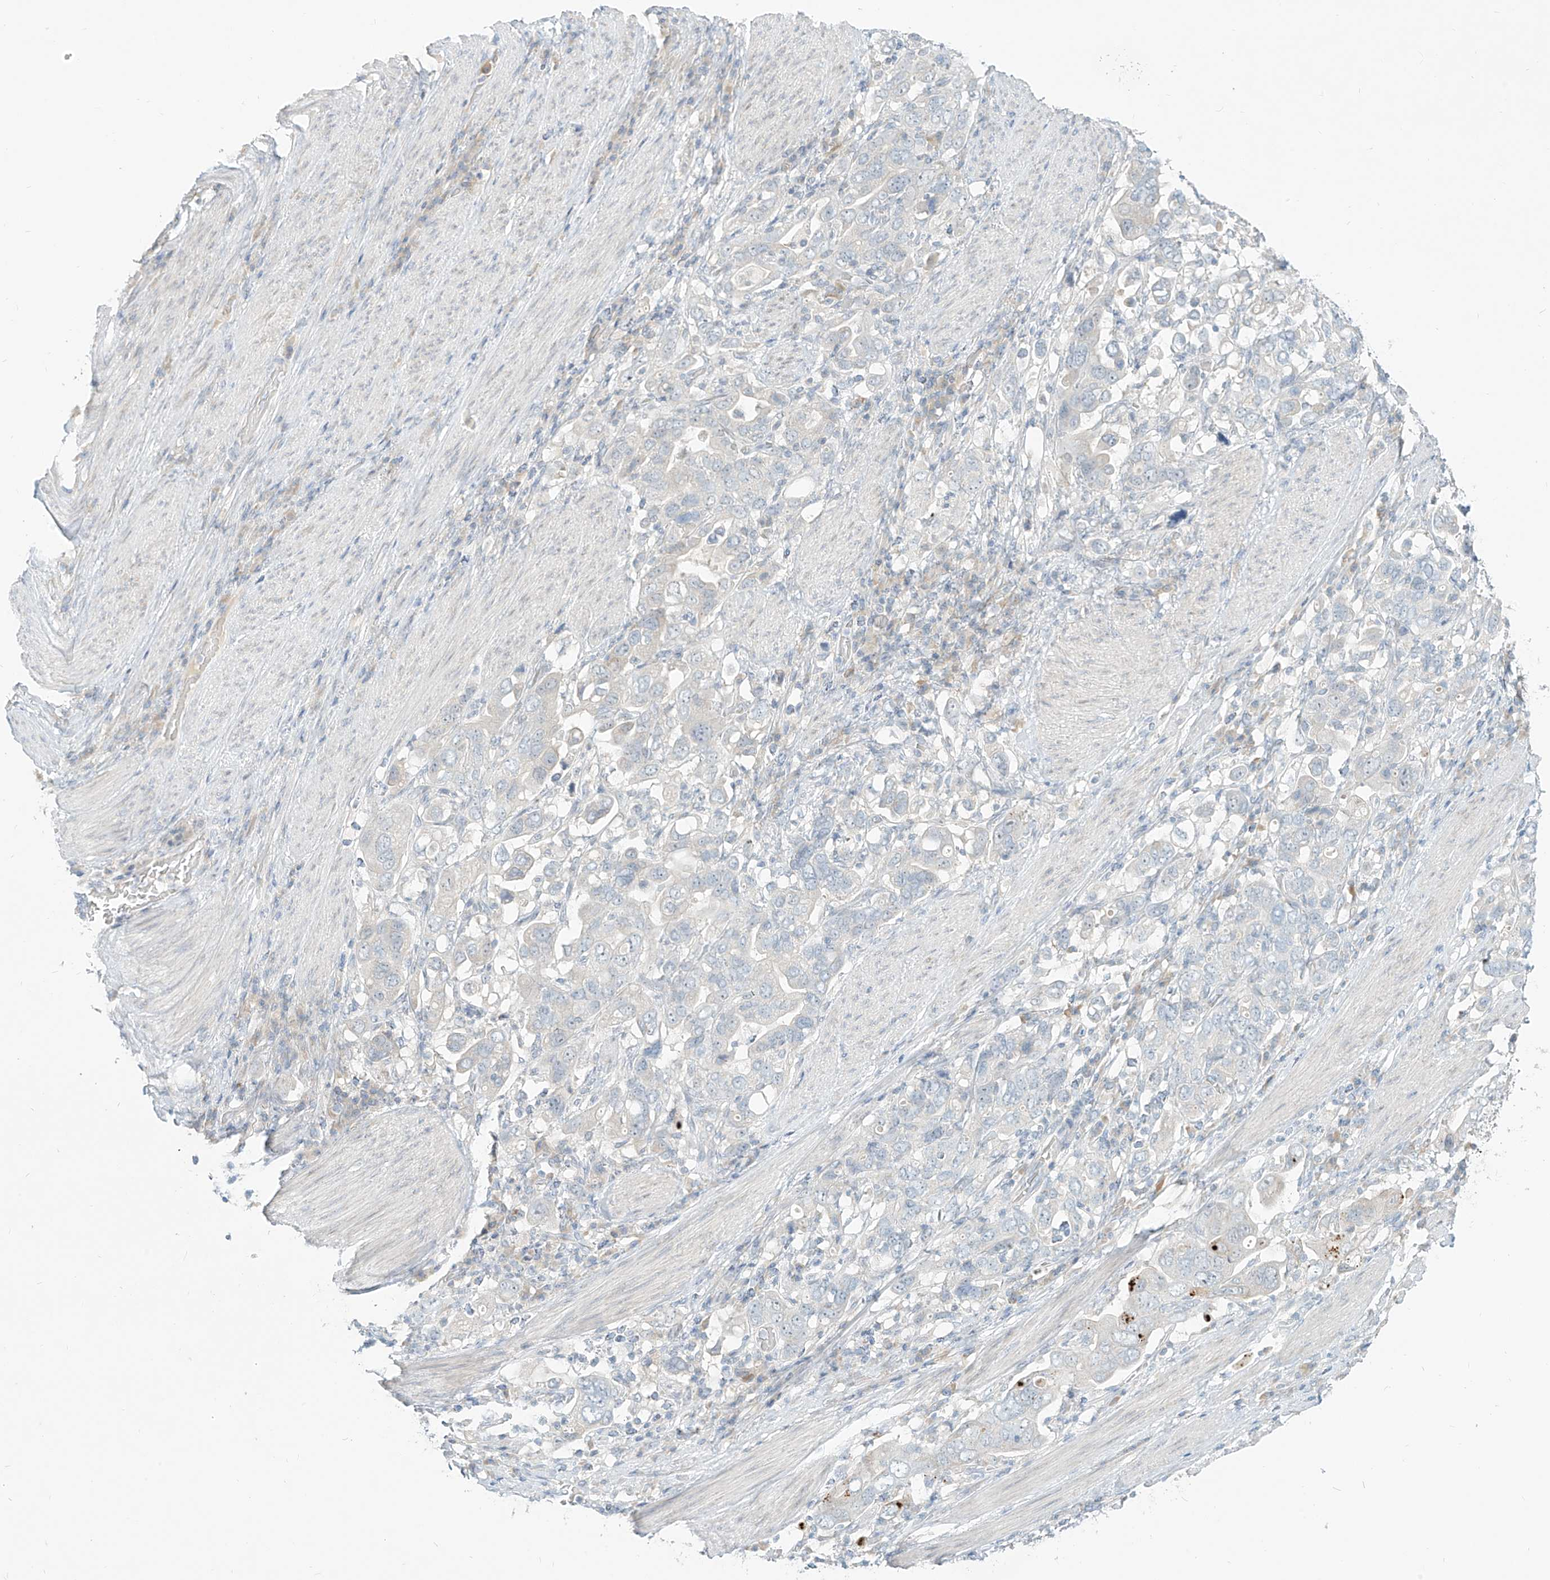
{"staining": {"intensity": "negative", "quantity": "none", "location": "none"}, "tissue": "stomach cancer", "cell_type": "Tumor cells", "image_type": "cancer", "snomed": [{"axis": "morphology", "description": "Adenocarcinoma, NOS"}, {"axis": "topography", "description": "Stomach, upper"}], "caption": "A histopathology image of human stomach adenocarcinoma is negative for staining in tumor cells.", "gene": "C2orf42", "patient": {"sex": "male", "age": 62}}